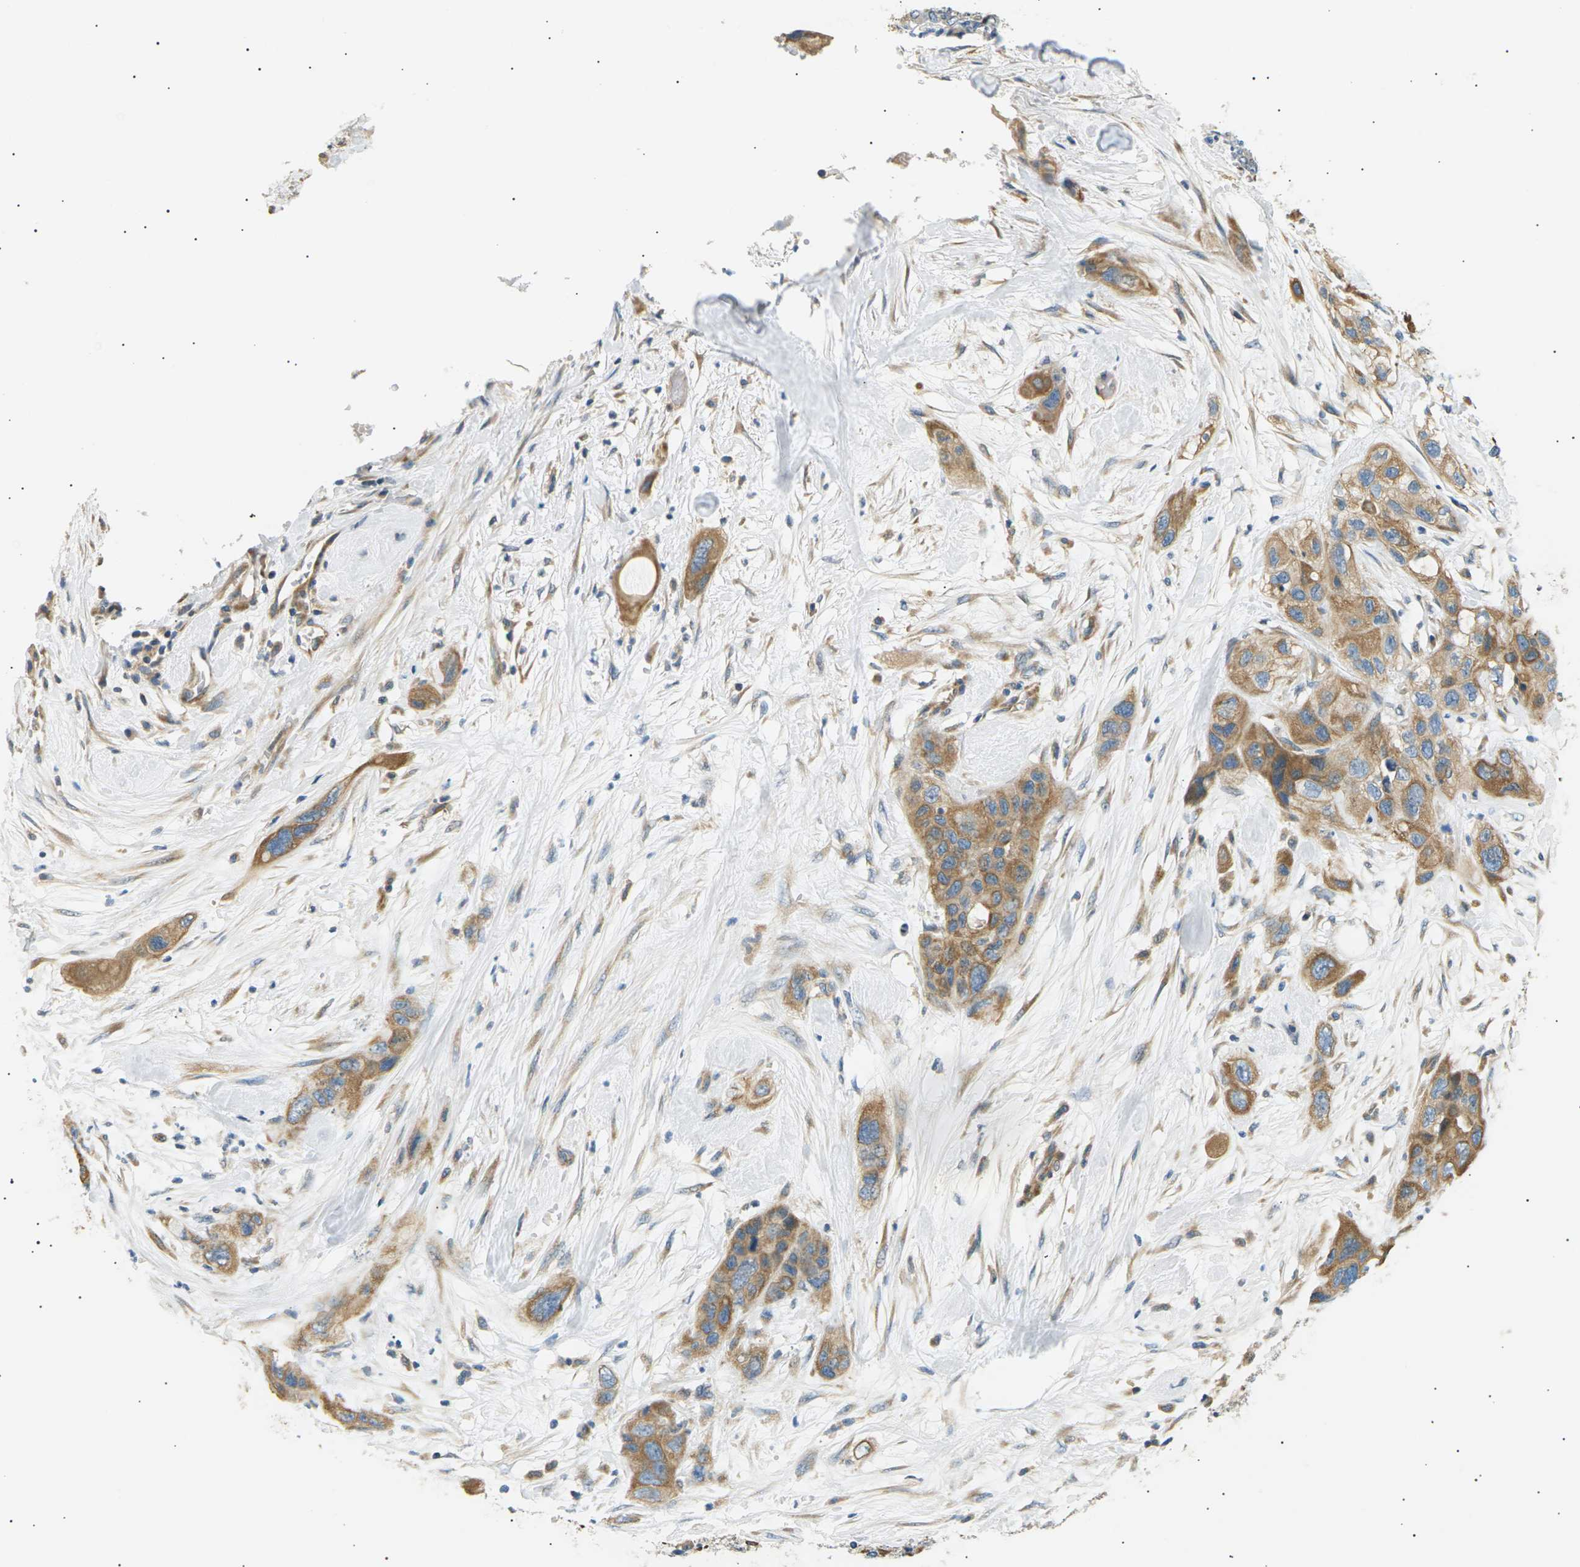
{"staining": {"intensity": "moderate", "quantity": ">75%", "location": "cytoplasmic/membranous"}, "tissue": "pancreatic cancer", "cell_type": "Tumor cells", "image_type": "cancer", "snomed": [{"axis": "morphology", "description": "Adenocarcinoma, NOS"}, {"axis": "topography", "description": "Pancreas"}], "caption": "Brown immunohistochemical staining in human pancreatic adenocarcinoma exhibits moderate cytoplasmic/membranous expression in approximately >75% of tumor cells.", "gene": "TBC1D8", "patient": {"sex": "female", "age": 71}}